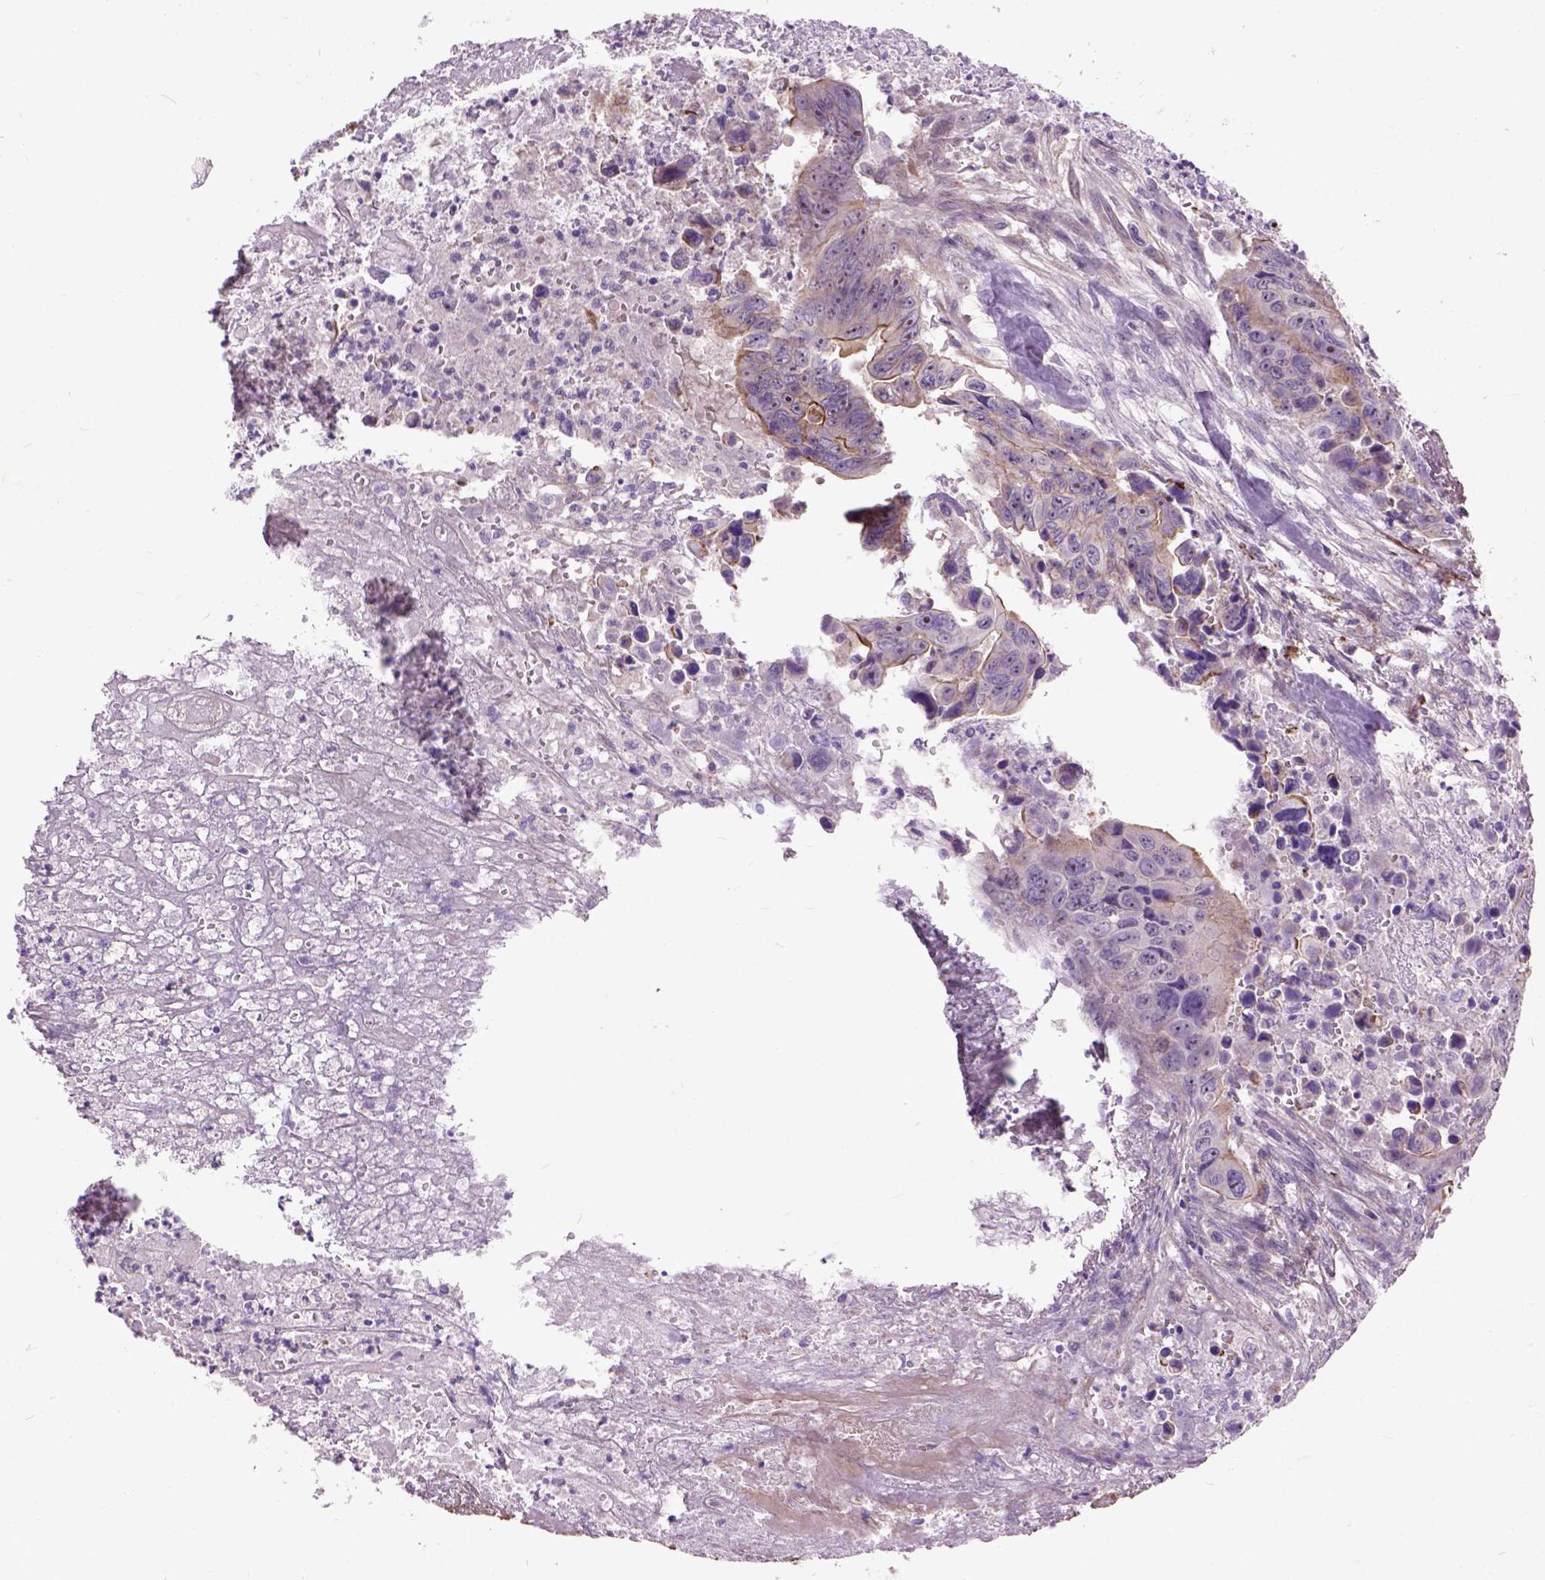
{"staining": {"intensity": "strong", "quantity": "<25%", "location": "cytoplasmic/membranous"}, "tissue": "colorectal cancer", "cell_type": "Tumor cells", "image_type": "cancer", "snomed": [{"axis": "morphology", "description": "Adenocarcinoma, NOS"}, {"axis": "topography", "description": "Colon"}], "caption": "High-power microscopy captured an IHC image of adenocarcinoma (colorectal), revealing strong cytoplasmic/membranous staining in about <25% of tumor cells.", "gene": "MAPT", "patient": {"sex": "female", "age": 87}}